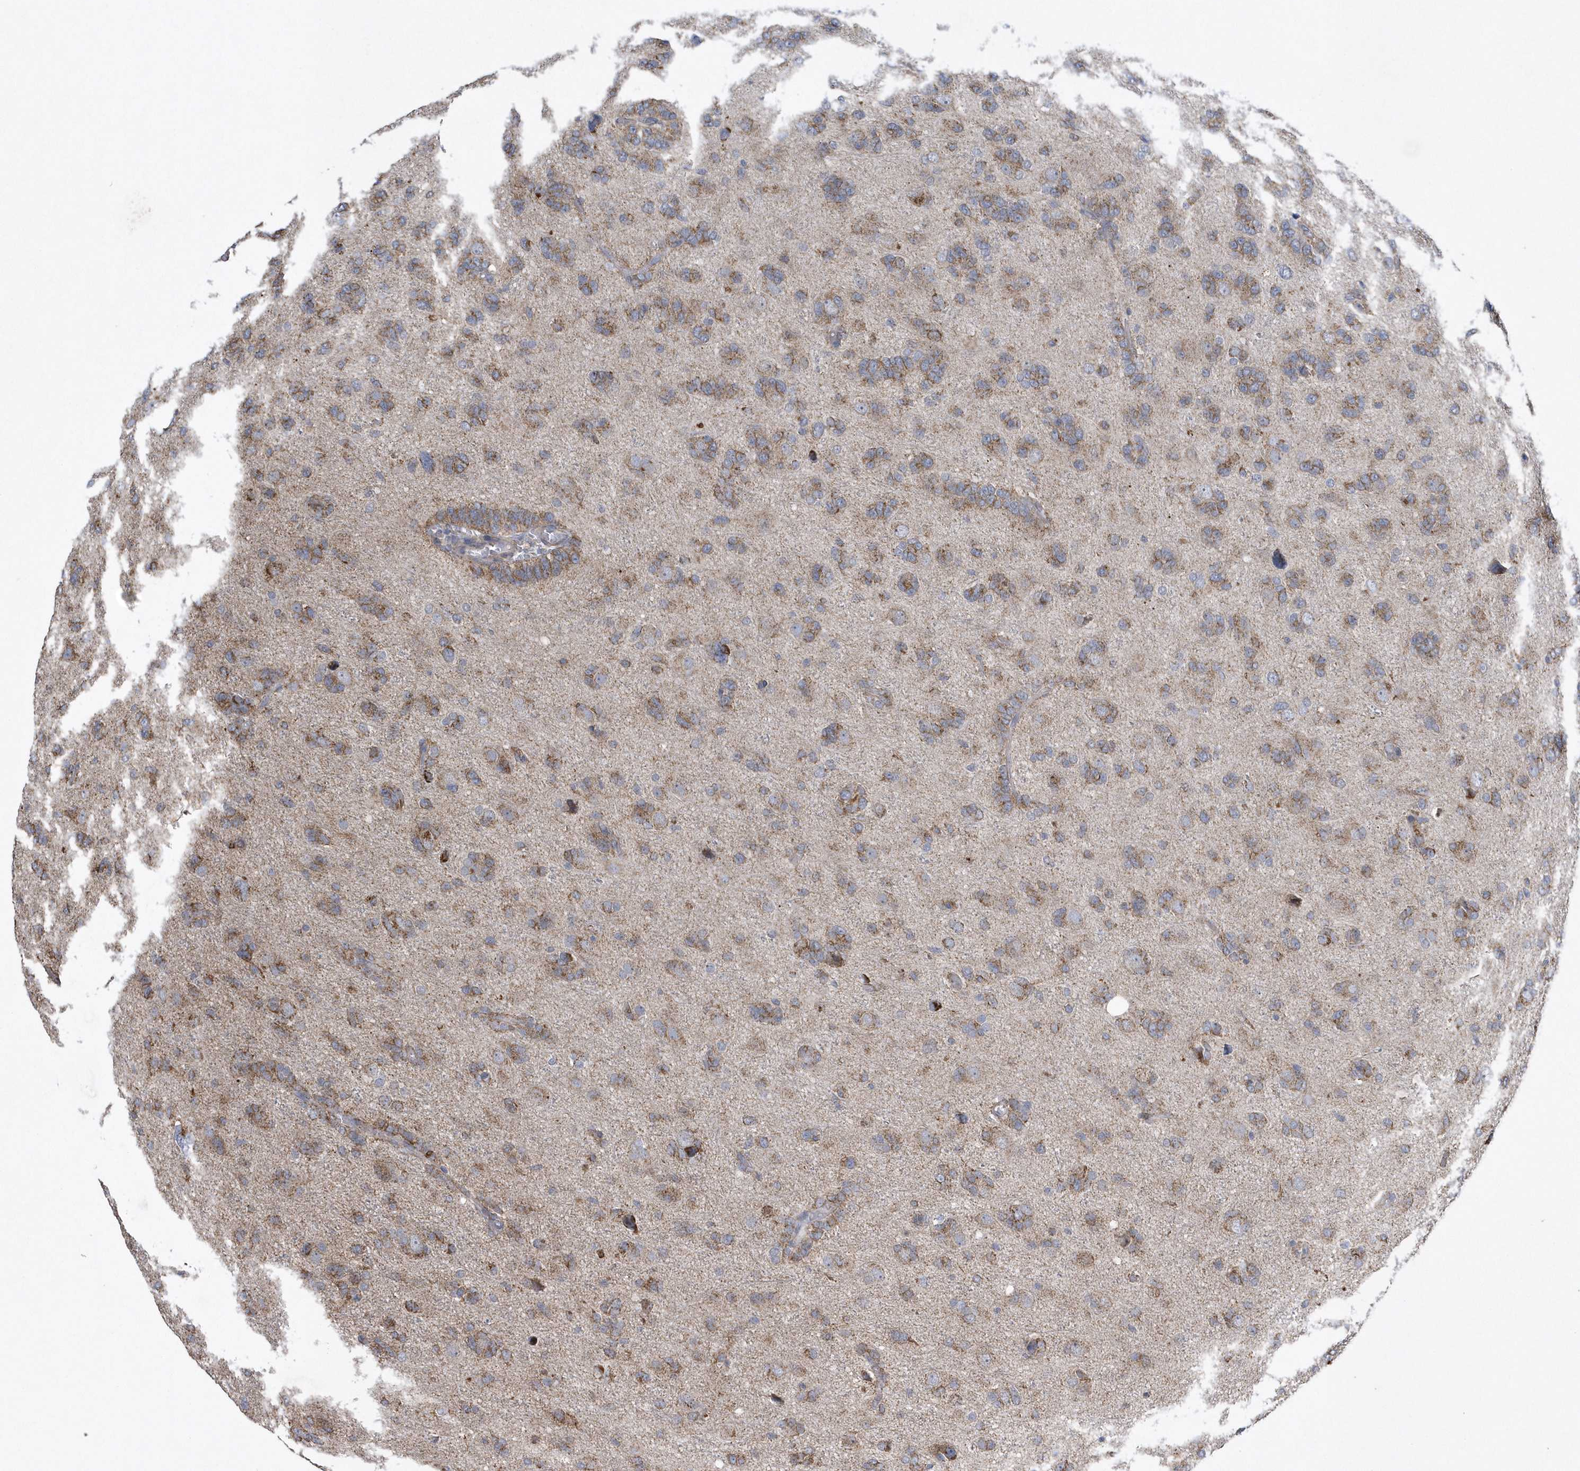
{"staining": {"intensity": "moderate", "quantity": ">75%", "location": "cytoplasmic/membranous"}, "tissue": "glioma", "cell_type": "Tumor cells", "image_type": "cancer", "snomed": [{"axis": "morphology", "description": "Glioma, malignant, High grade"}, {"axis": "topography", "description": "Brain"}], "caption": "Immunohistochemical staining of human malignant glioma (high-grade) demonstrates moderate cytoplasmic/membranous protein expression in approximately >75% of tumor cells. (Brightfield microscopy of DAB IHC at high magnification).", "gene": "SLX9", "patient": {"sex": "female", "age": 59}}